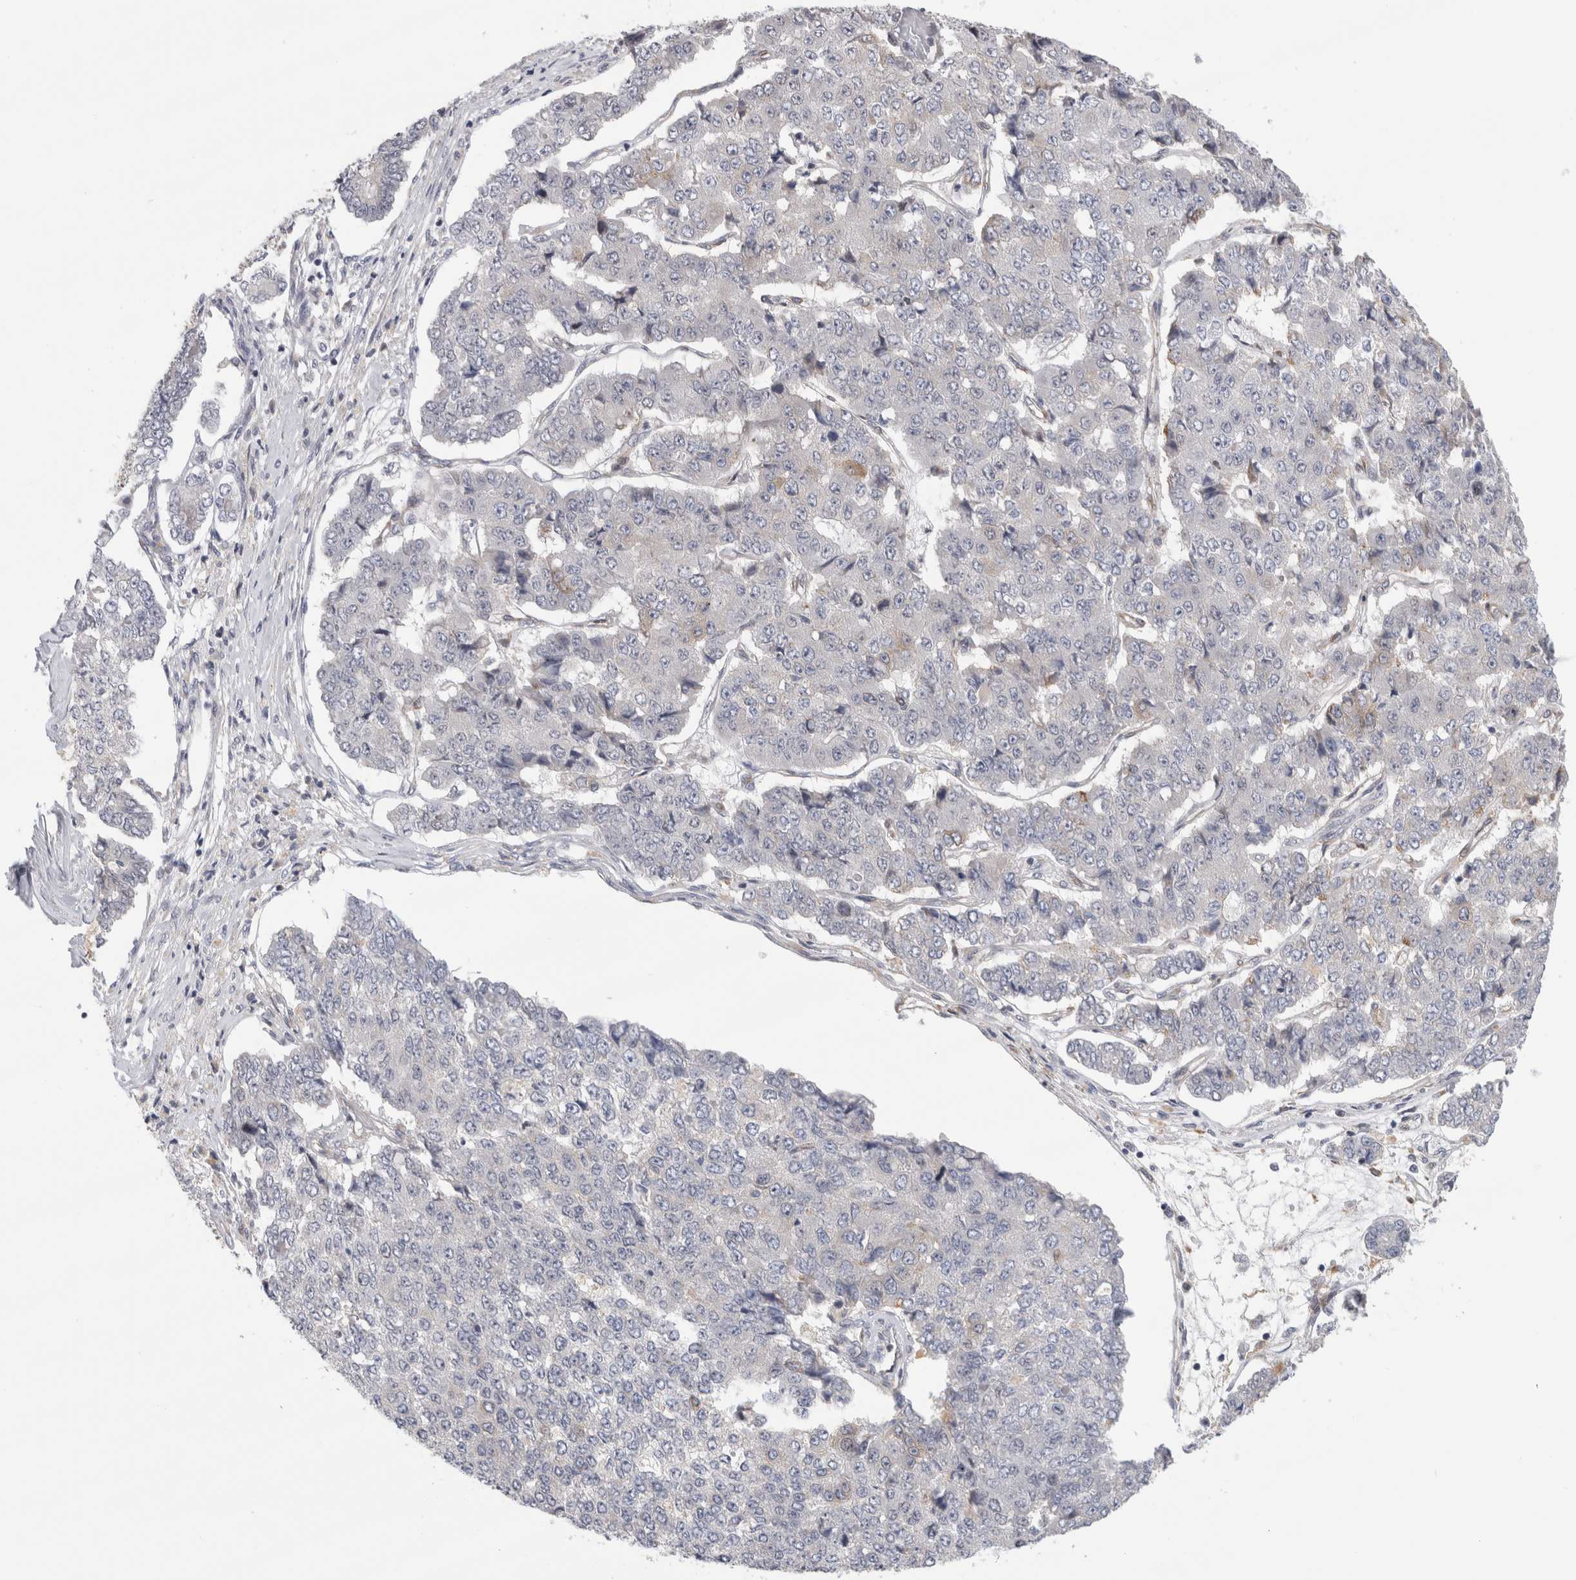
{"staining": {"intensity": "negative", "quantity": "none", "location": "none"}, "tissue": "pancreatic cancer", "cell_type": "Tumor cells", "image_type": "cancer", "snomed": [{"axis": "morphology", "description": "Adenocarcinoma, NOS"}, {"axis": "topography", "description": "Pancreas"}], "caption": "A micrograph of human pancreatic cancer is negative for staining in tumor cells.", "gene": "SYTL5", "patient": {"sex": "male", "age": 50}}